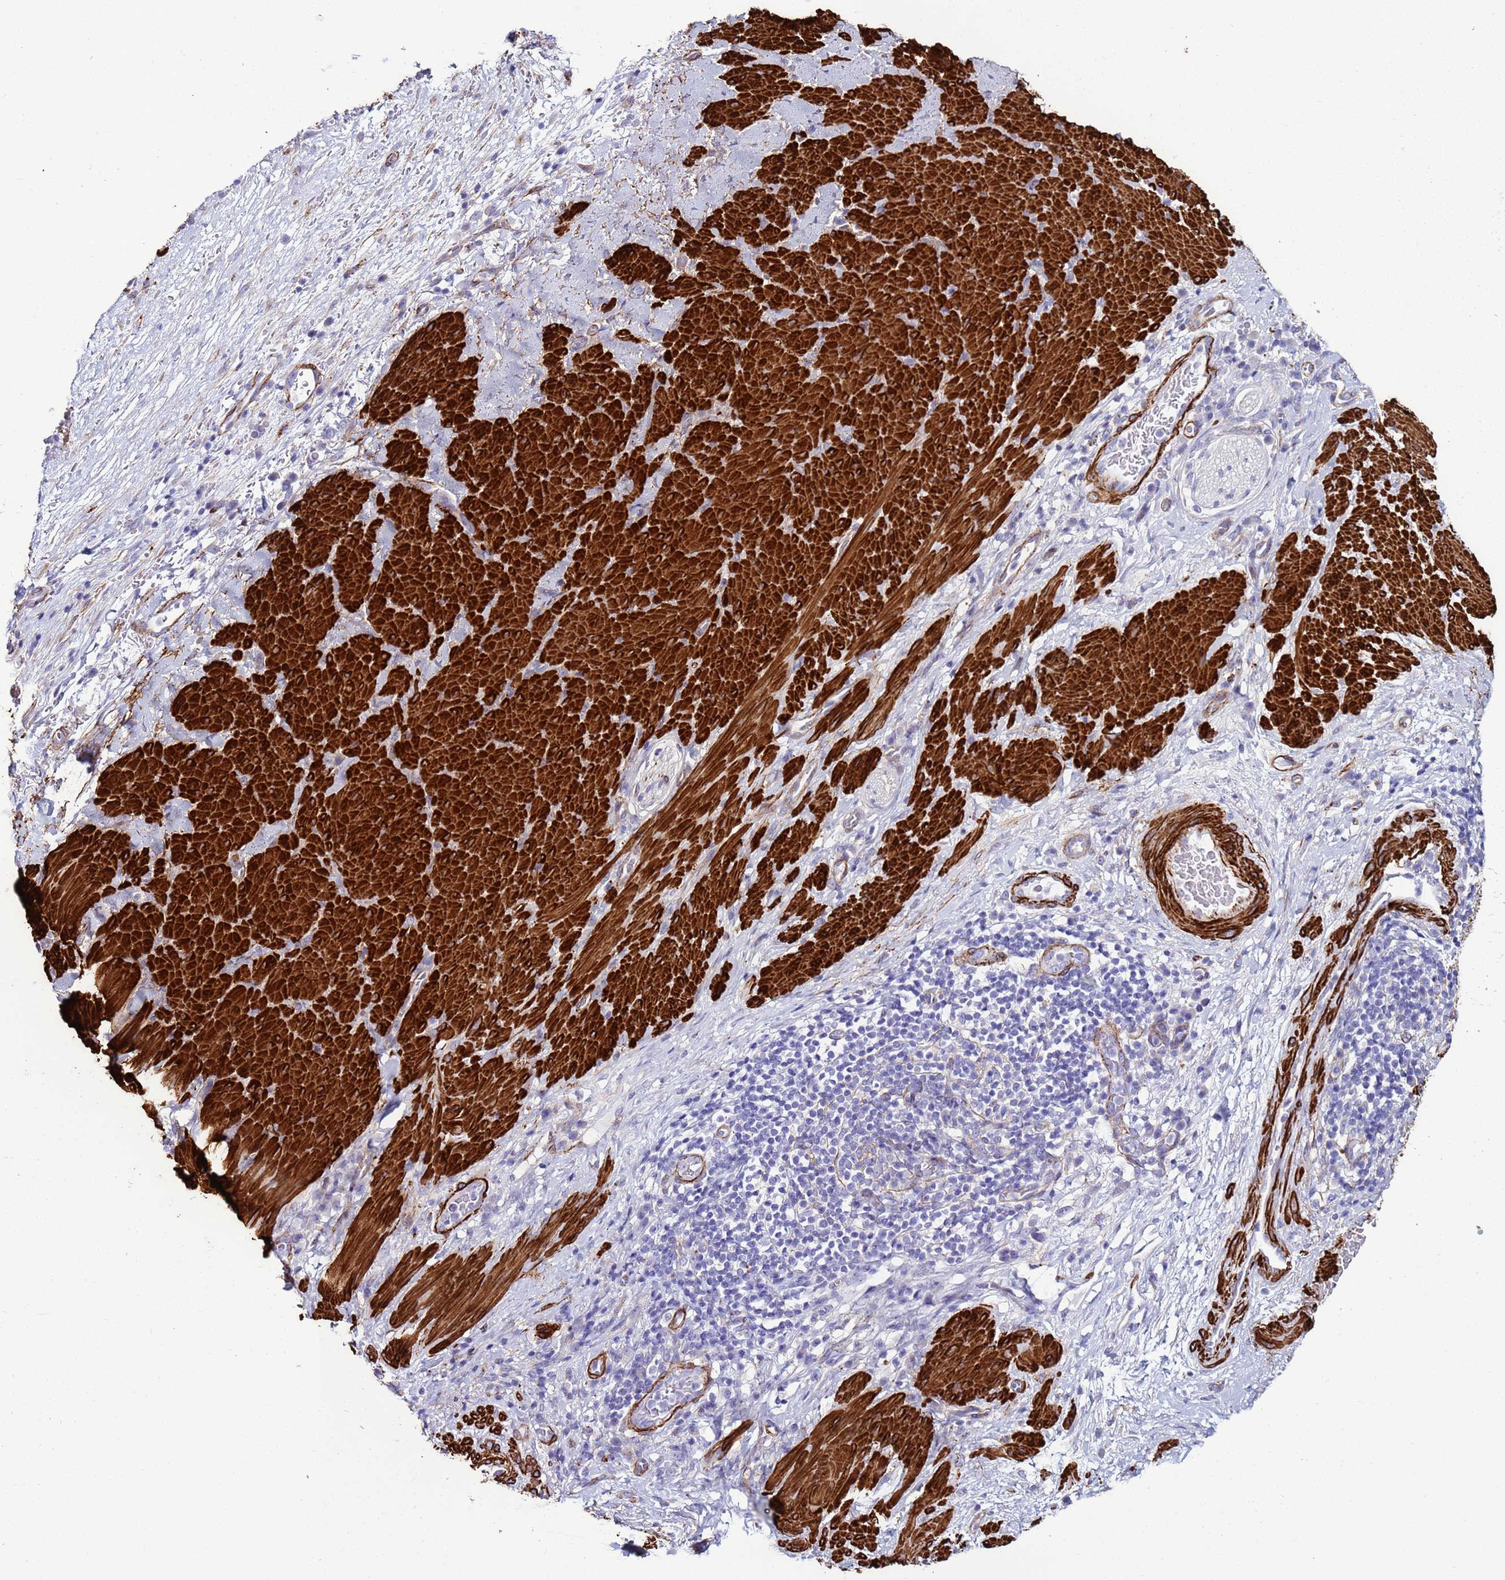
{"staining": {"intensity": "negative", "quantity": "none", "location": "none"}, "tissue": "stomach cancer", "cell_type": "Tumor cells", "image_type": "cancer", "snomed": [{"axis": "morphology", "description": "Normal tissue, NOS"}, {"axis": "morphology", "description": "Adenocarcinoma, NOS"}, {"axis": "topography", "description": "Stomach"}], "caption": "A photomicrograph of human stomach cancer (adenocarcinoma) is negative for staining in tumor cells.", "gene": "RABL2B", "patient": {"sex": "female", "age": 64}}